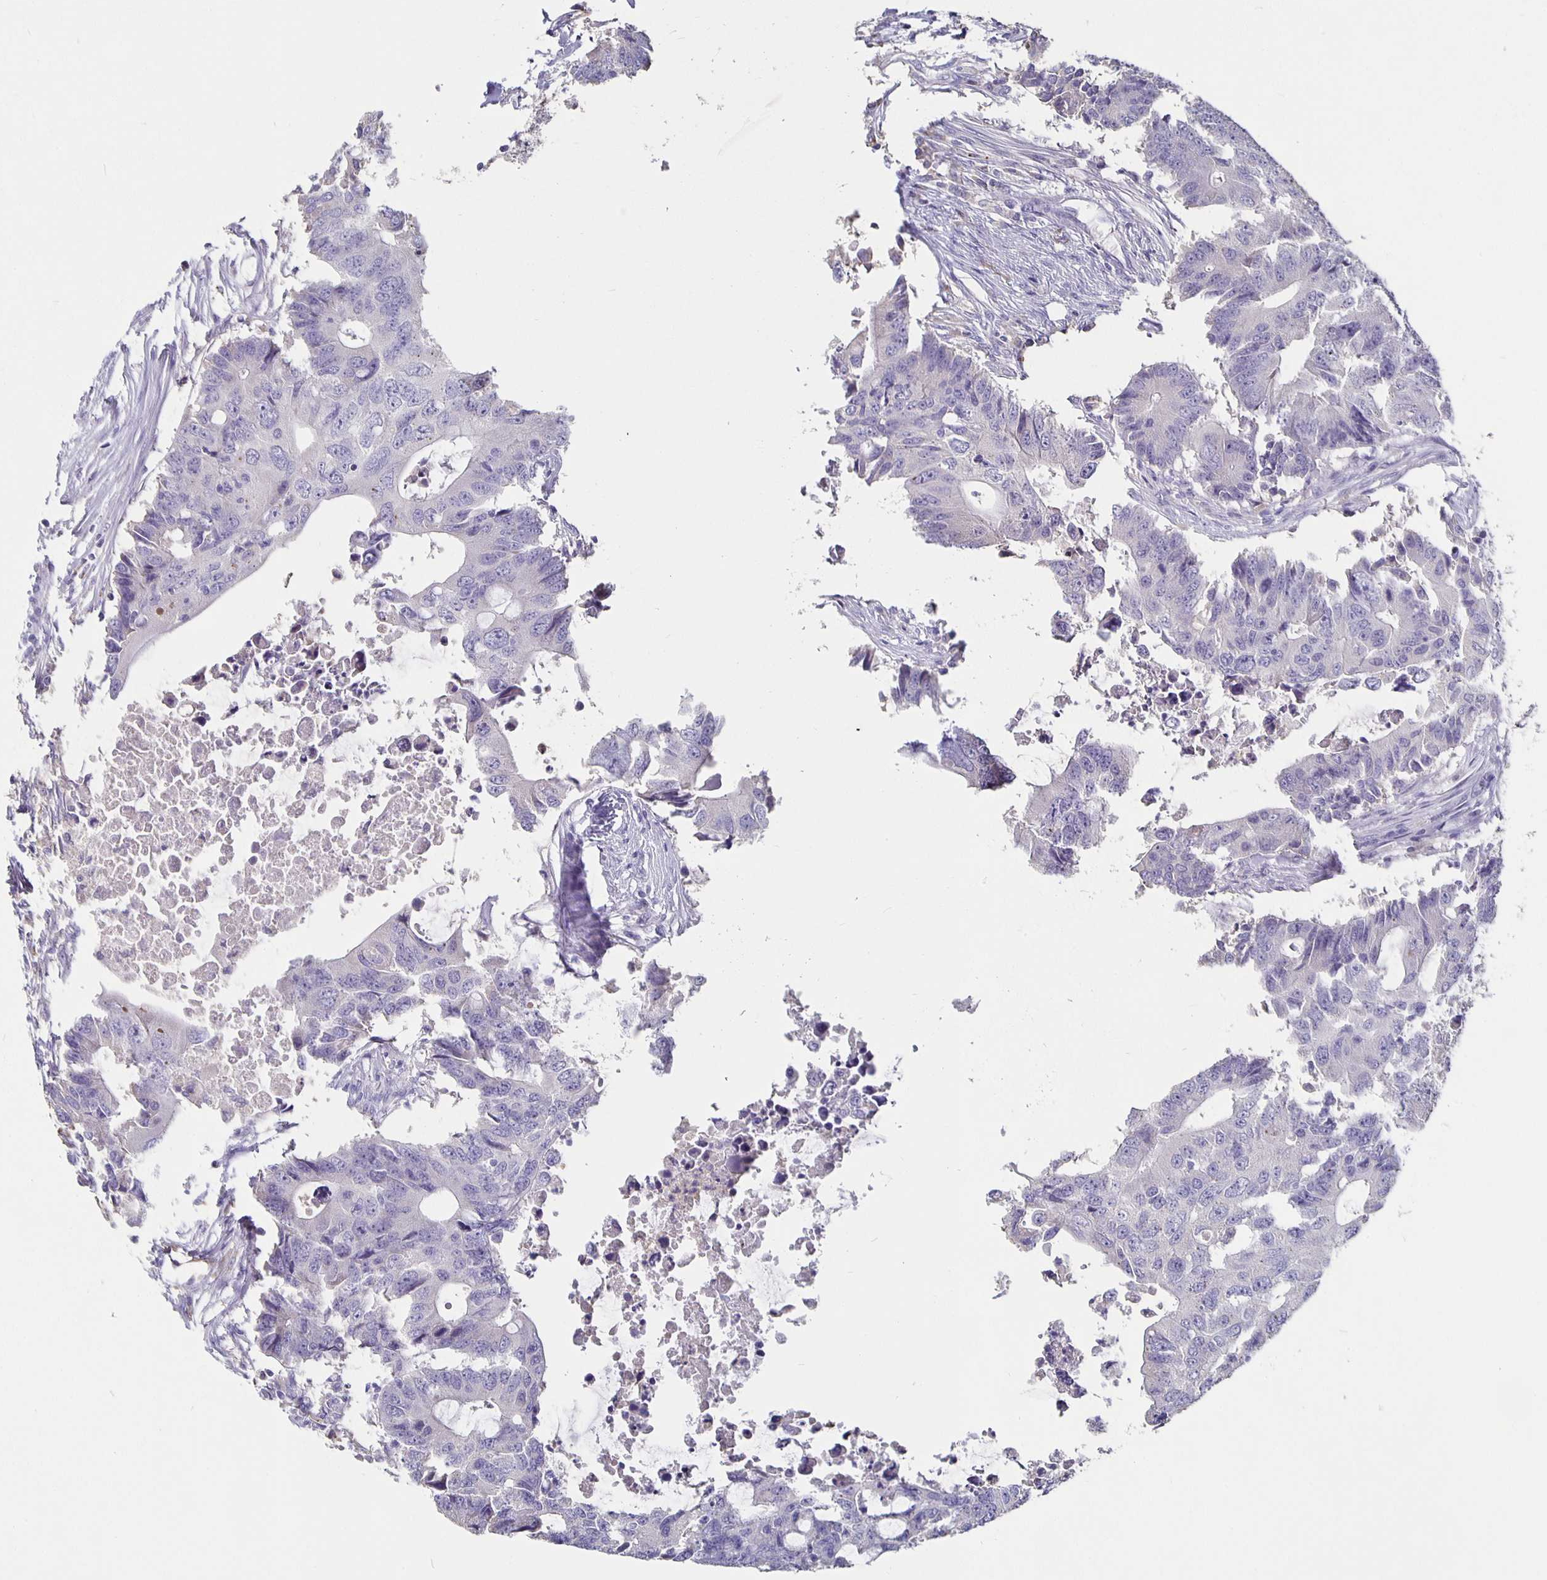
{"staining": {"intensity": "negative", "quantity": "none", "location": "none"}, "tissue": "colorectal cancer", "cell_type": "Tumor cells", "image_type": "cancer", "snomed": [{"axis": "morphology", "description": "Adenocarcinoma, NOS"}, {"axis": "topography", "description": "Colon"}], "caption": "The immunohistochemistry micrograph has no significant staining in tumor cells of colorectal adenocarcinoma tissue.", "gene": "GPX4", "patient": {"sex": "male", "age": 71}}